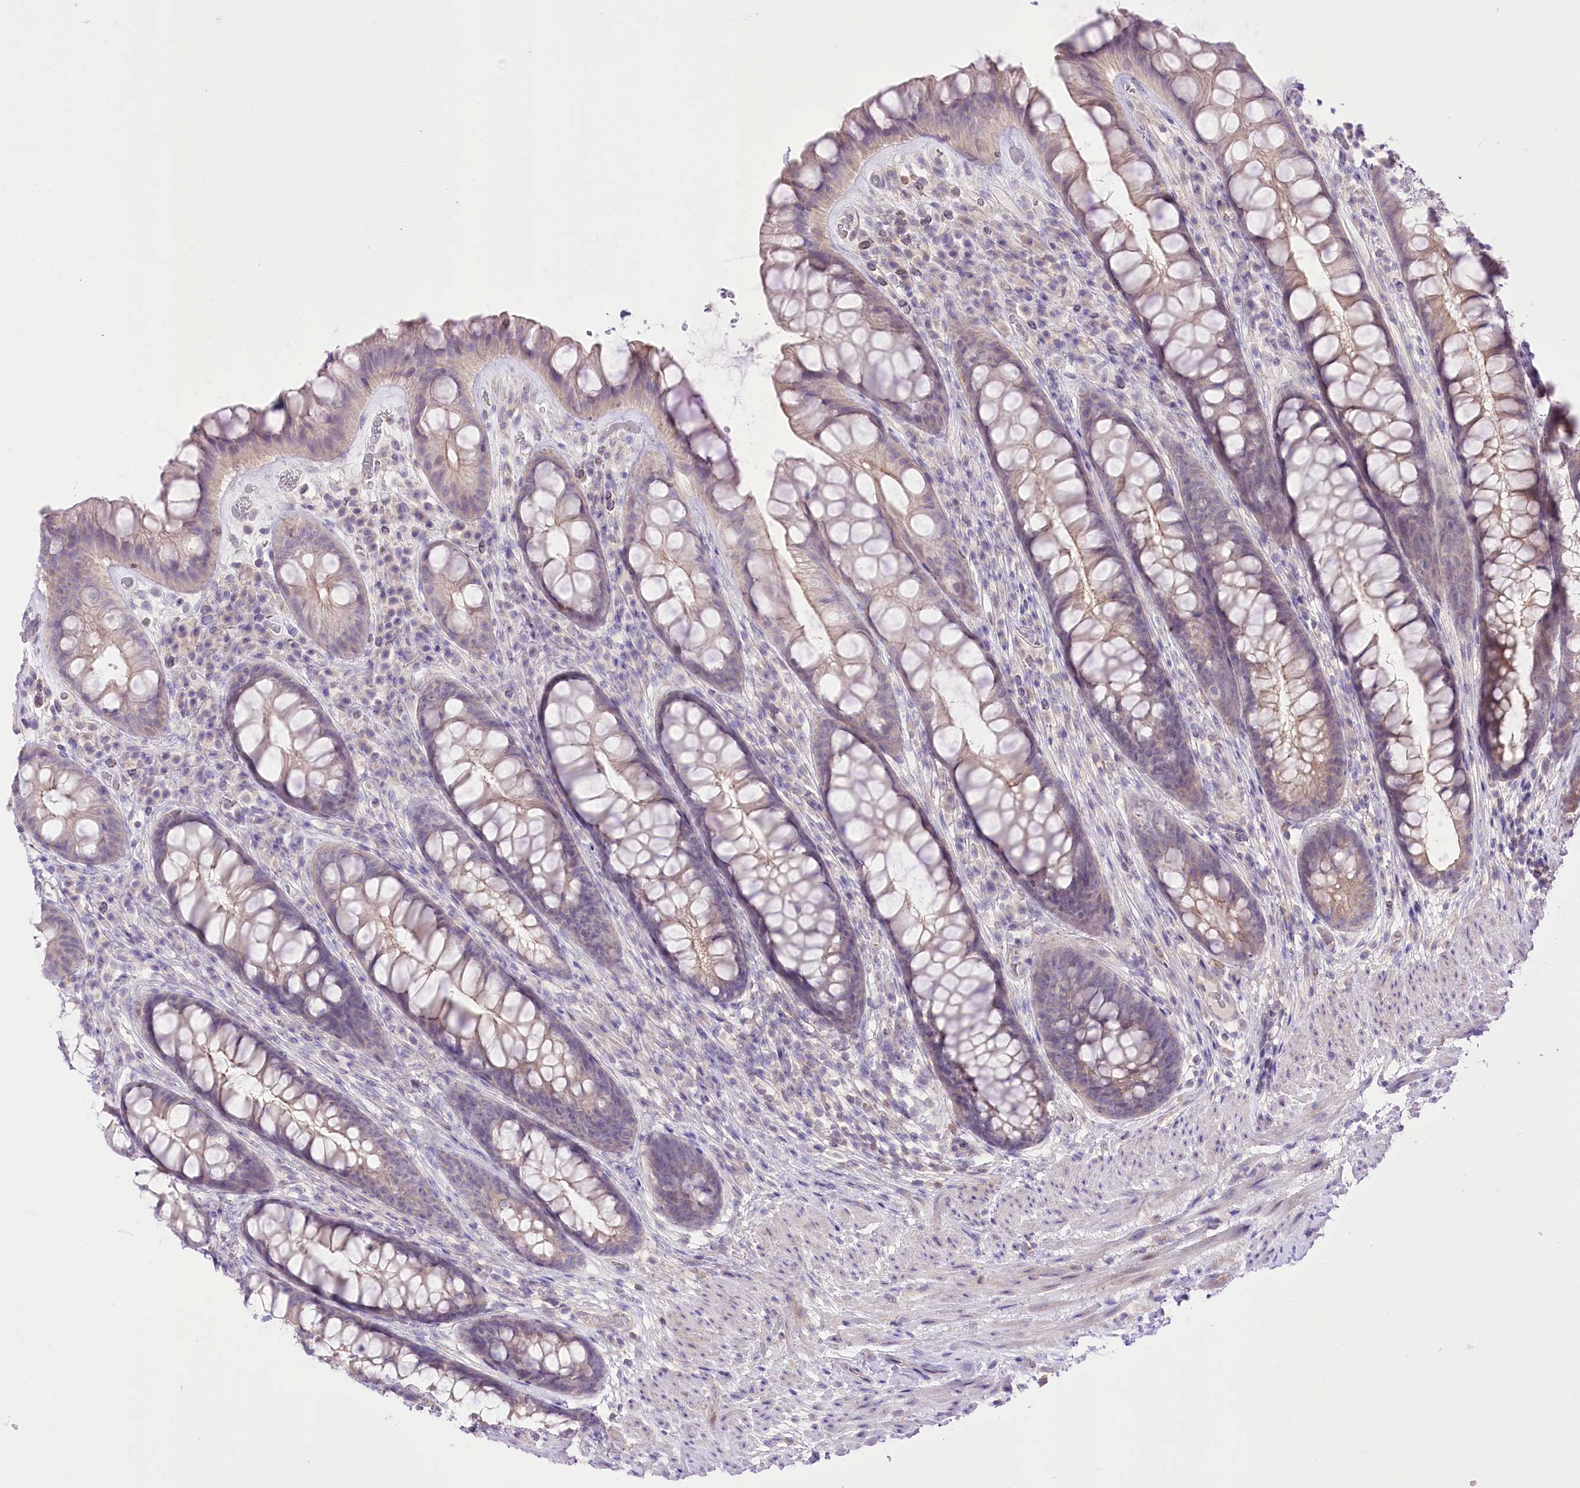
{"staining": {"intensity": "moderate", "quantity": "<25%", "location": "cytoplasmic/membranous"}, "tissue": "rectum", "cell_type": "Glandular cells", "image_type": "normal", "snomed": [{"axis": "morphology", "description": "Normal tissue, NOS"}, {"axis": "topography", "description": "Rectum"}], "caption": "The immunohistochemical stain labels moderate cytoplasmic/membranous positivity in glandular cells of benign rectum. Using DAB (brown) and hematoxylin (blue) stains, captured at high magnification using brightfield microscopy.", "gene": "HELT", "patient": {"sex": "male", "age": 74}}